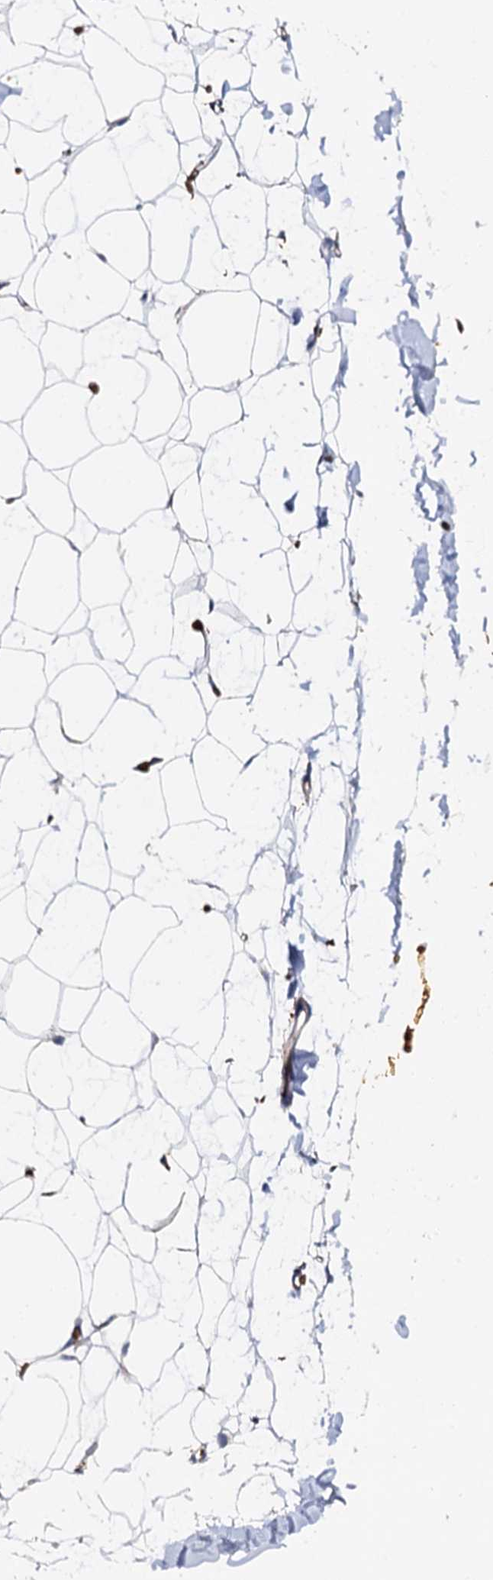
{"staining": {"intensity": "moderate", "quantity": ">75%", "location": "cytoplasmic/membranous"}, "tissue": "adipose tissue", "cell_type": "Adipocytes", "image_type": "normal", "snomed": [{"axis": "morphology", "description": "Normal tissue, NOS"}, {"axis": "topography", "description": "Breast"}], "caption": "DAB immunohistochemical staining of unremarkable human adipose tissue demonstrates moderate cytoplasmic/membranous protein positivity in approximately >75% of adipocytes. (DAB (3,3'-diaminobenzidine) IHC, brown staining for protein, blue staining for nuclei).", "gene": "GBA1", "patient": {"sex": "female", "age": 23}}